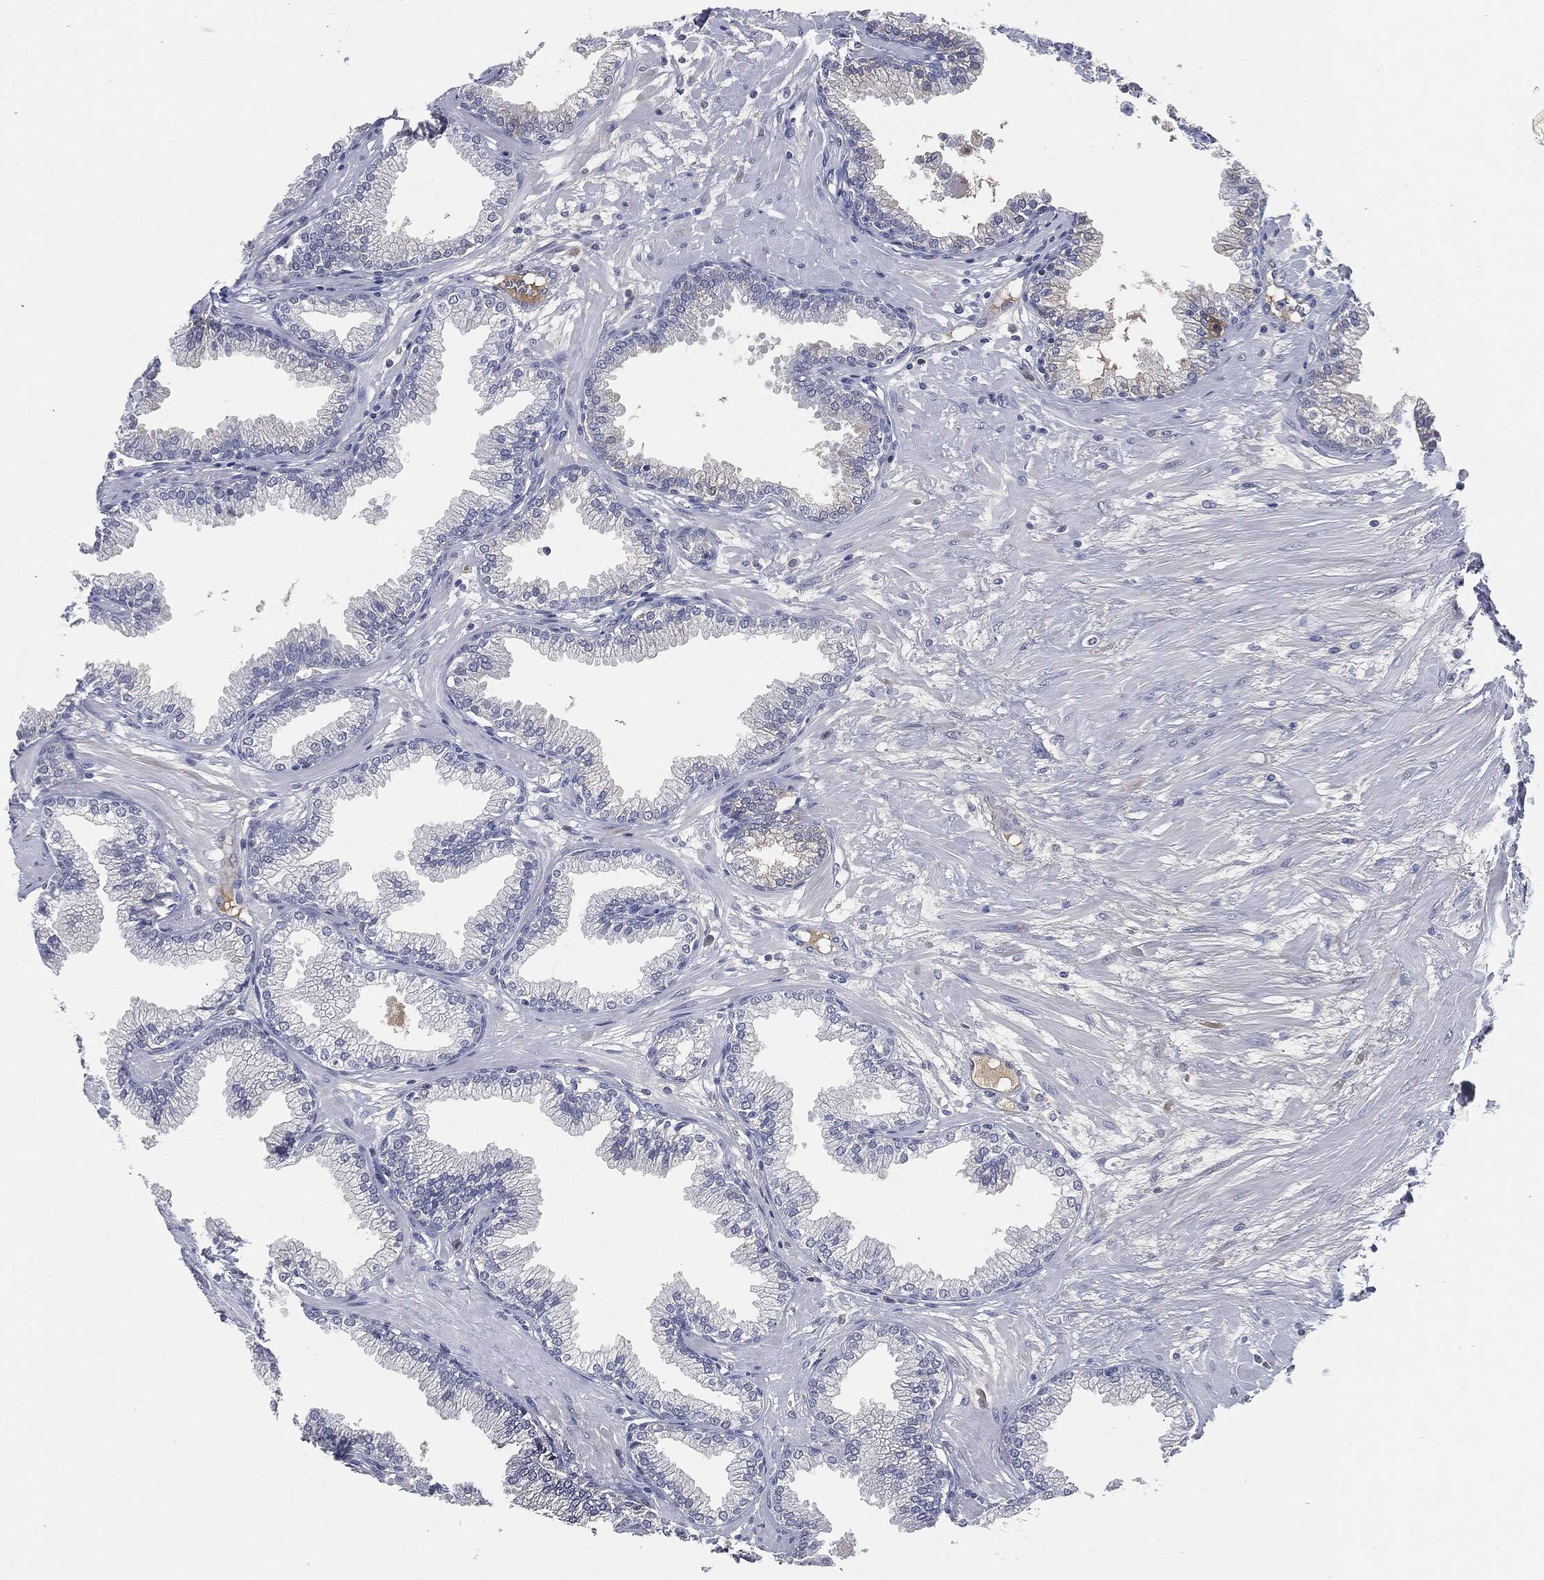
{"staining": {"intensity": "negative", "quantity": "none", "location": "none"}, "tissue": "prostate", "cell_type": "Glandular cells", "image_type": "normal", "snomed": [{"axis": "morphology", "description": "Normal tissue, NOS"}, {"axis": "topography", "description": "Prostate"}], "caption": "High magnification brightfield microscopy of unremarkable prostate stained with DAB (brown) and counterstained with hematoxylin (blue): glandular cells show no significant expression.", "gene": "SIGLEC7", "patient": {"sex": "male", "age": 64}}